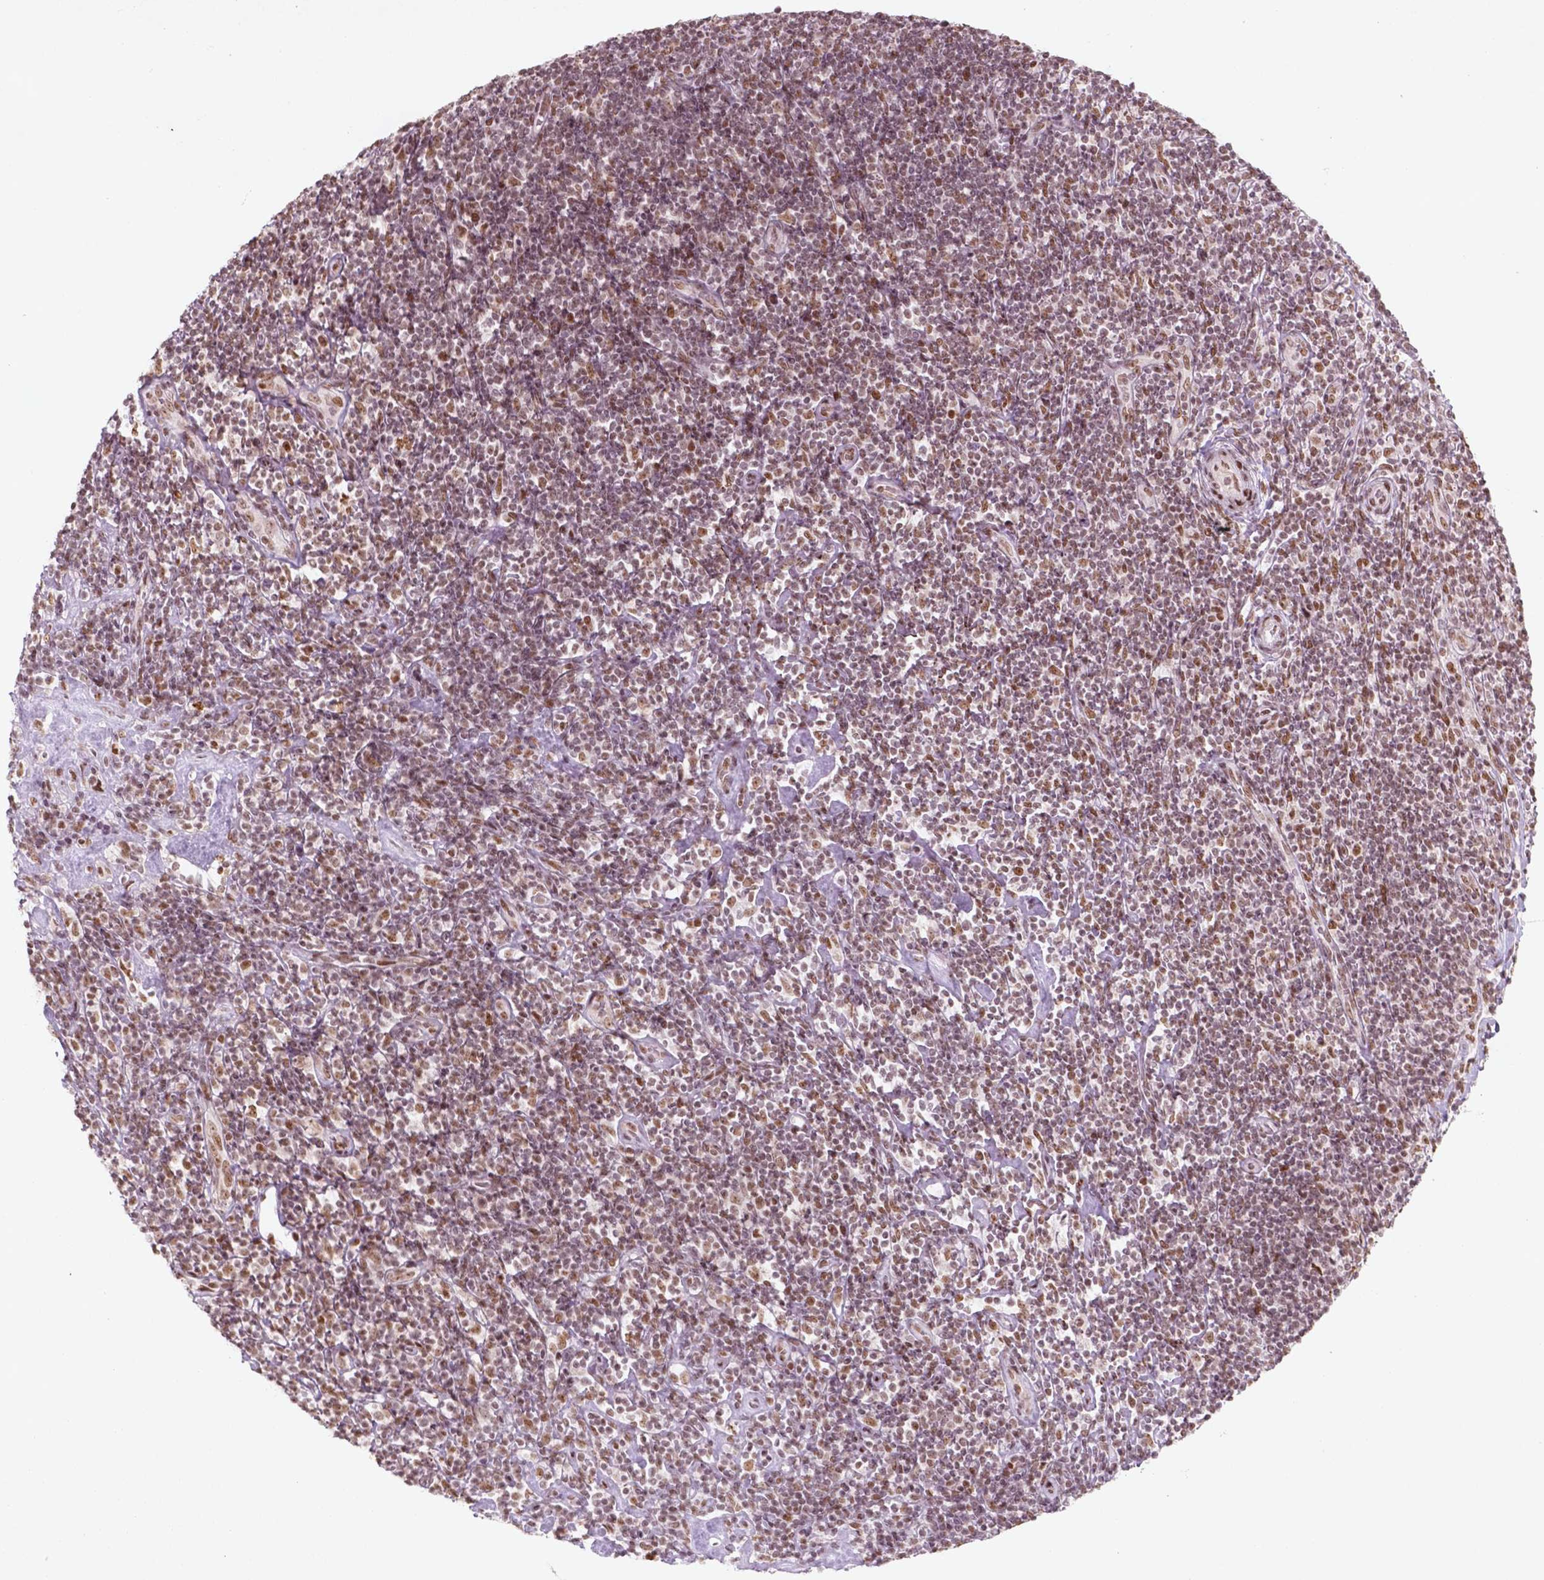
{"staining": {"intensity": "strong", "quantity": ">75%", "location": "nuclear"}, "tissue": "lymphoma", "cell_type": "Tumor cells", "image_type": "cancer", "snomed": [{"axis": "morphology", "description": "Hodgkin's disease, NOS"}, {"axis": "topography", "description": "Lymph node"}], "caption": "IHC (DAB) staining of human Hodgkin's disease demonstrates strong nuclear protein expression in about >75% of tumor cells.", "gene": "HMG20B", "patient": {"sex": "male", "age": 40}}